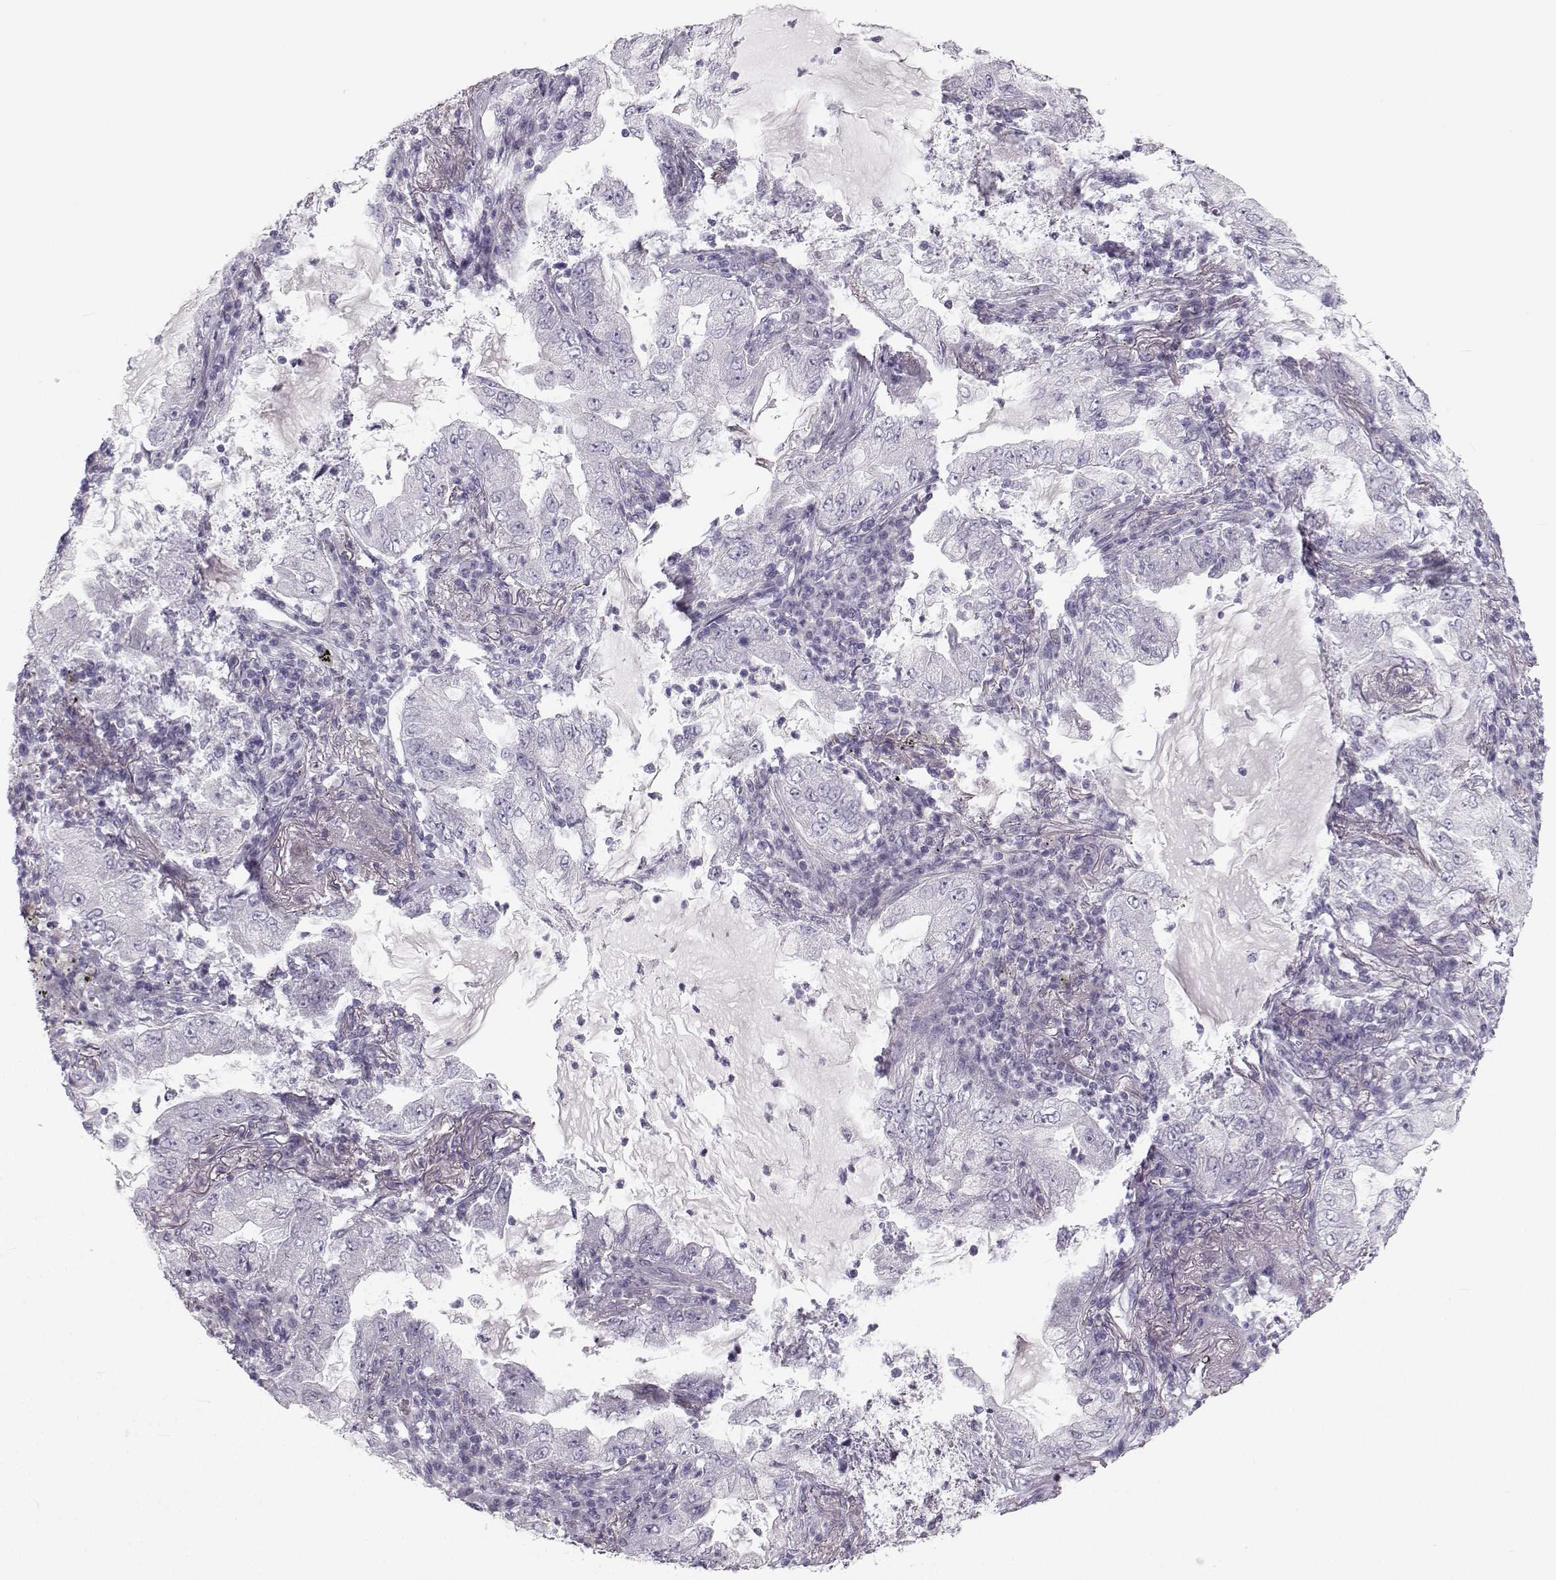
{"staining": {"intensity": "negative", "quantity": "none", "location": "none"}, "tissue": "lung cancer", "cell_type": "Tumor cells", "image_type": "cancer", "snomed": [{"axis": "morphology", "description": "Adenocarcinoma, NOS"}, {"axis": "topography", "description": "Lung"}], "caption": "Immunohistochemistry of lung cancer demonstrates no staining in tumor cells.", "gene": "OIP5", "patient": {"sex": "female", "age": 73}}